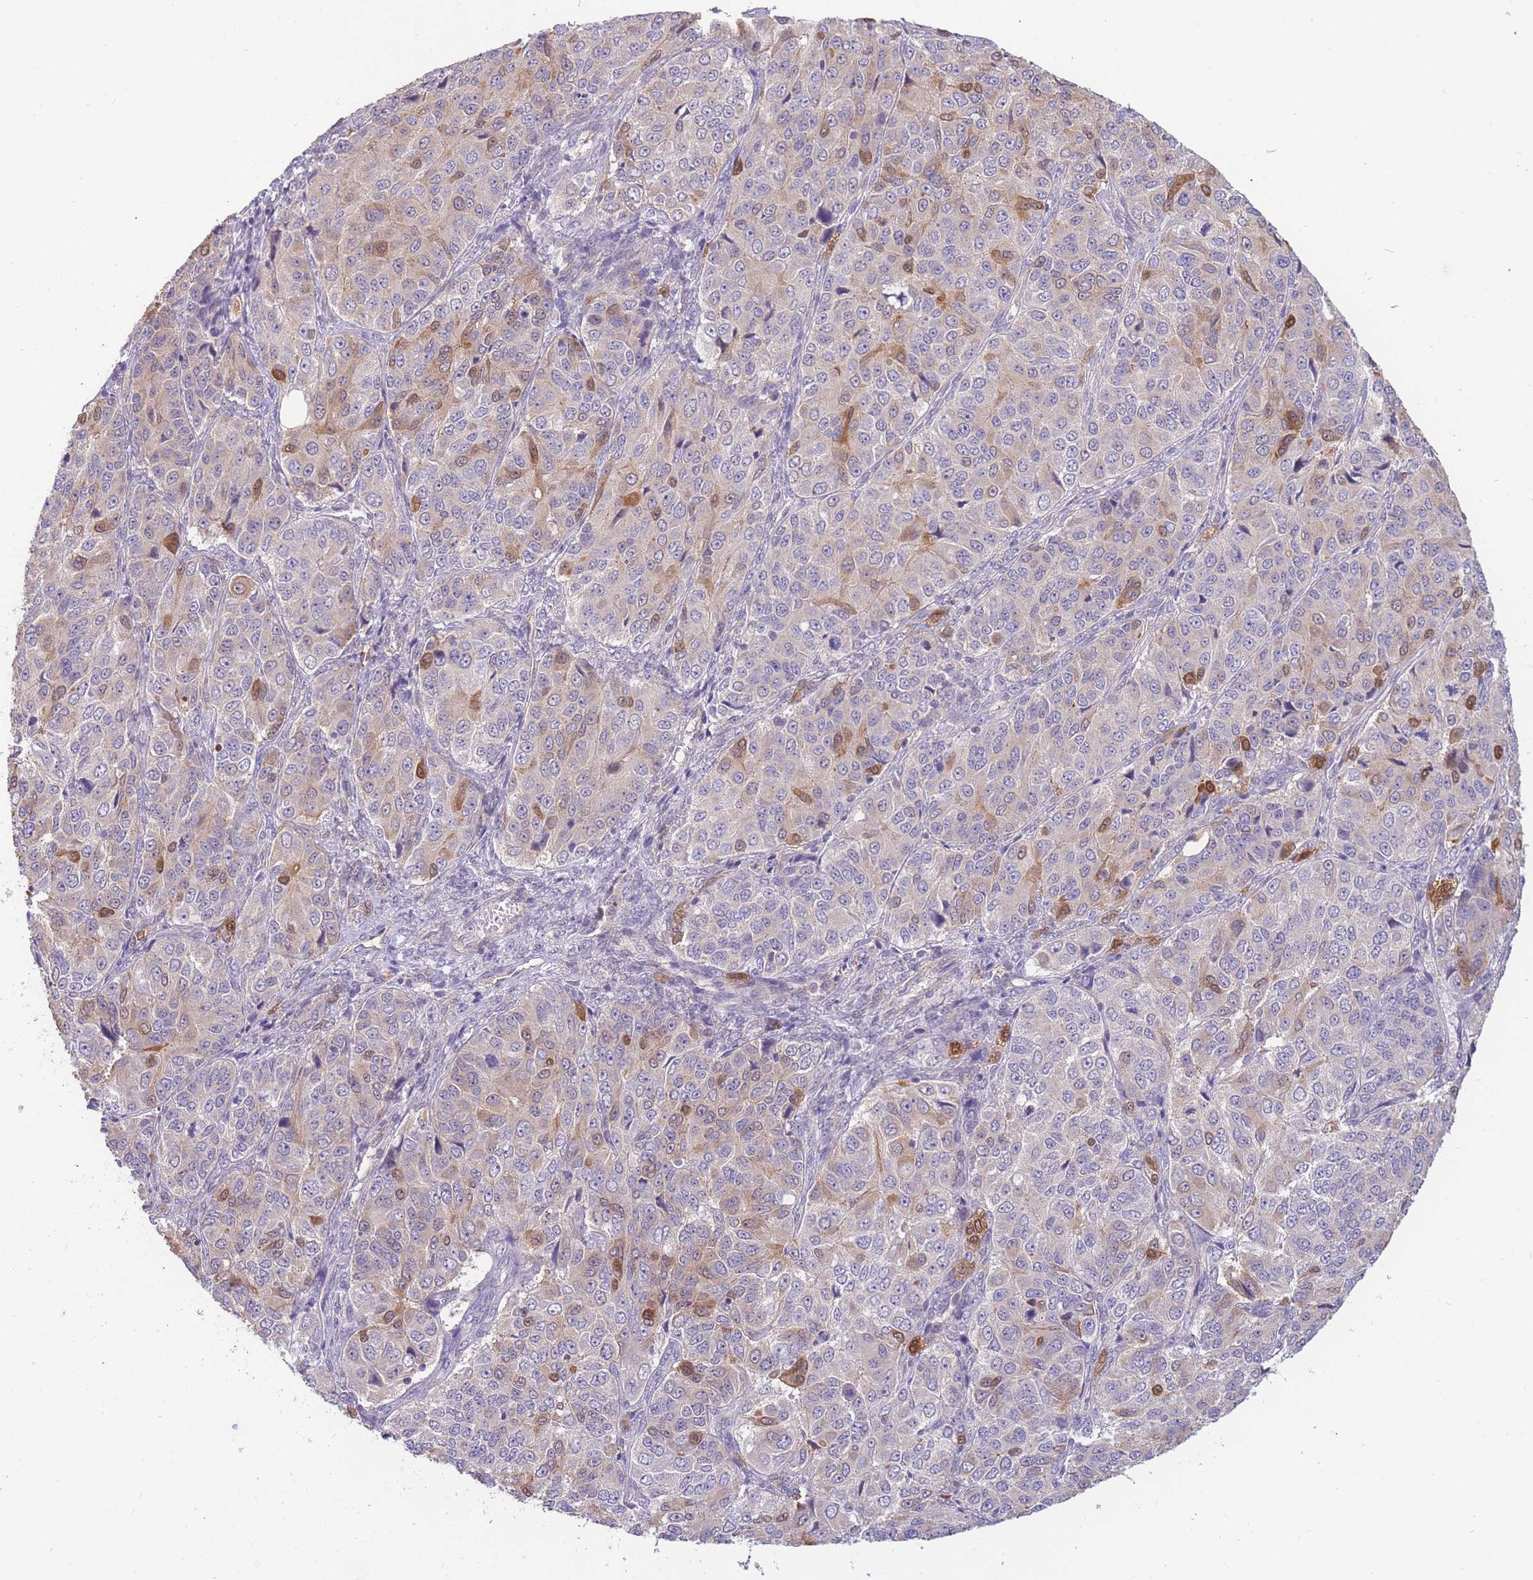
{"staining": {"intensity": "moderate", "quantity": "<25%", "location": "cytoplasmic/membranous"}, "tissue": "ovarian cancer", "cell_type": "Tumor cells", "image_type": "cancer", "snomed": [{"axis": "morphology", "description": "Carcinoma, endometroid"}, {"axis": "topography", "description": "Ovary"}], "caption": "An immunohistochemistry histopathology image of tumor tissue is shown. Protein staining in brown labels moderate cytoplasmic/membranous positivity in ovarian cancer (endometroid carcinoma) within tumor cells.", "gene": "SMC6", "patient": {"sex": "female", "age": 51}}